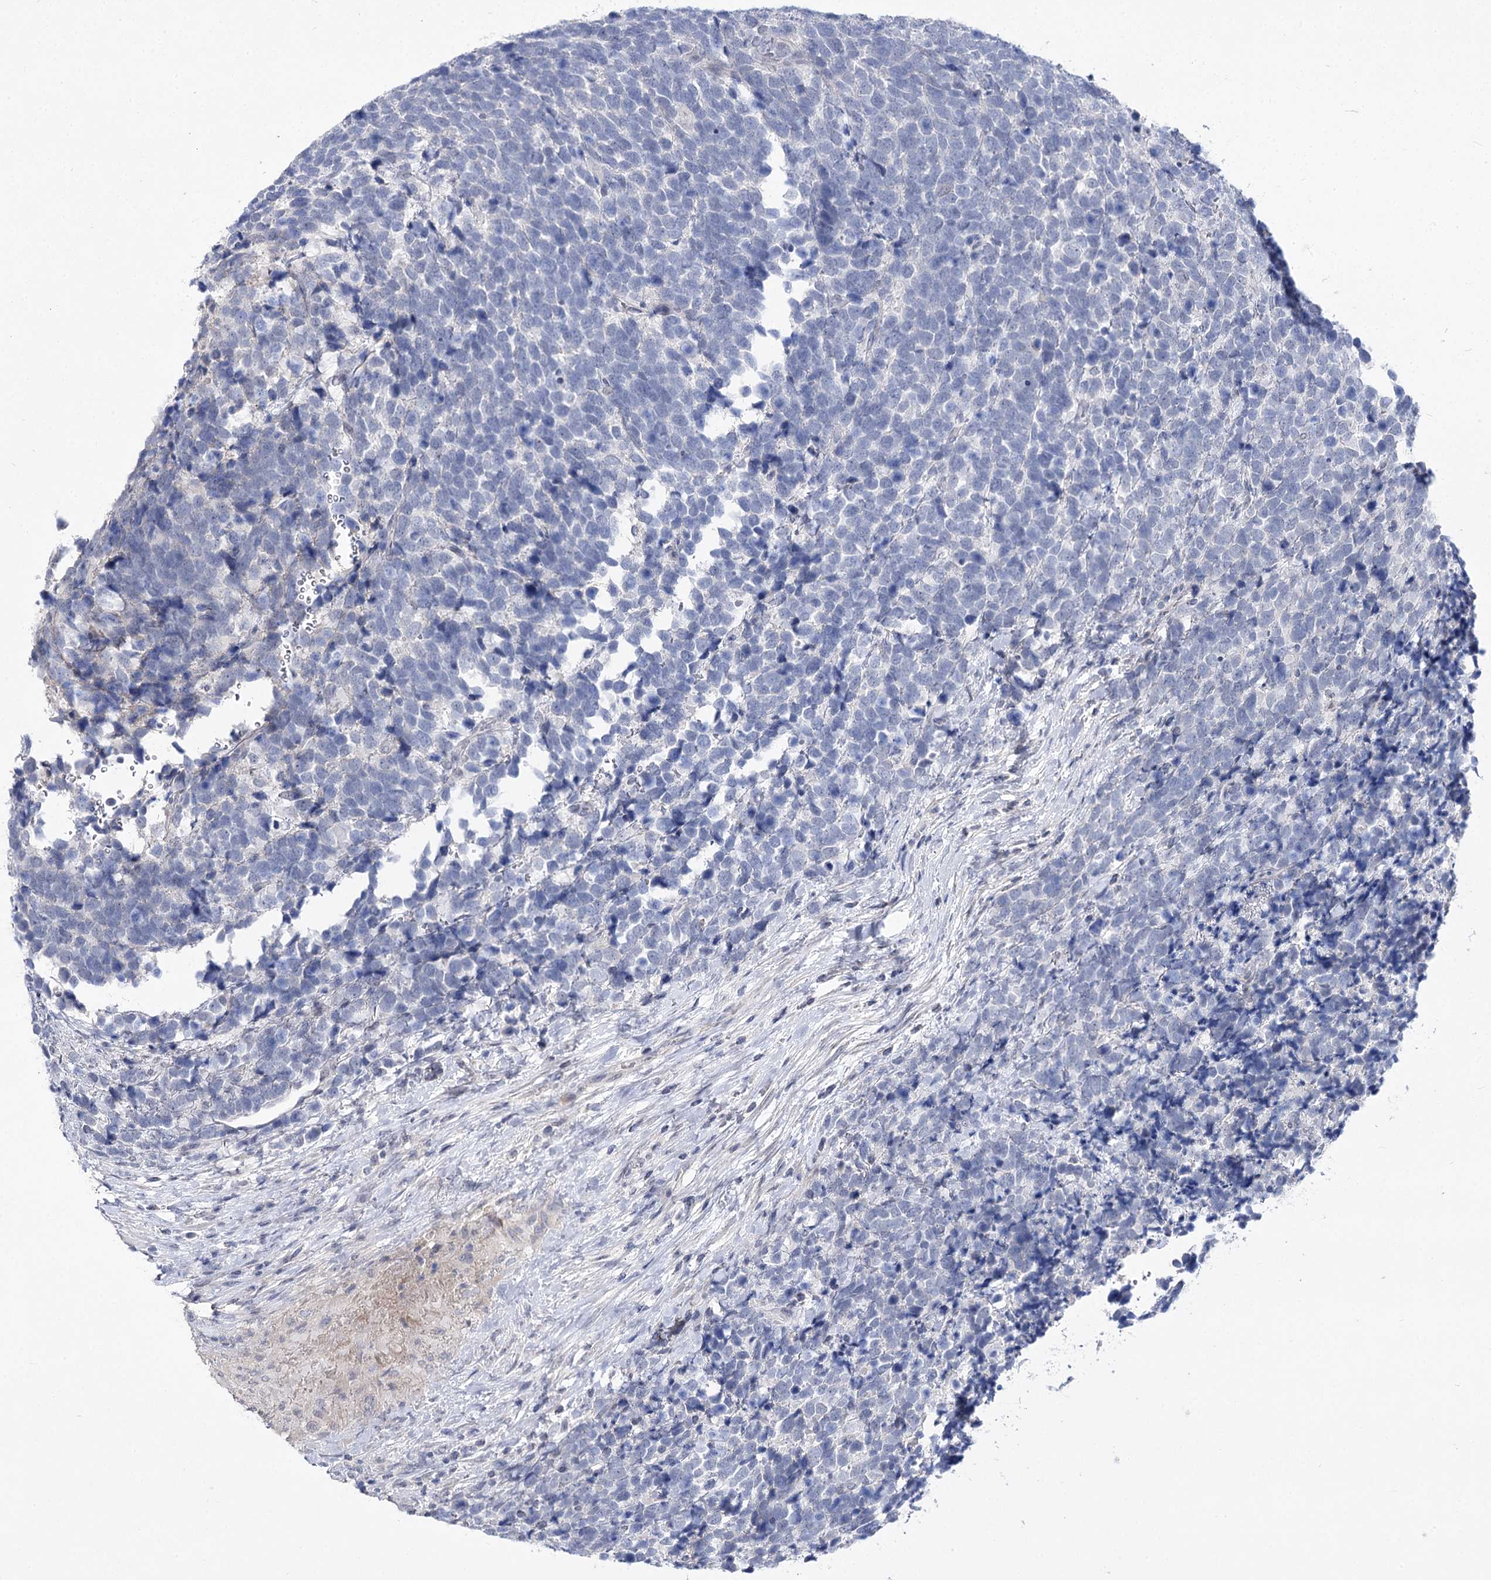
{"staining": {"intensity": "negative", "quantity": "none", "location": "none"}, "tissue": "urothelial cancer", "cell_type": "Tumor cells", "image_type": "cancer", "snomed": [{"axis": "morphology", "description": "Urothelial carcinoma, High grade"}, {"axis": "topography", "description": "Urinary bladder"}], "caption": "Image shows no significant protein positivity in tumor cells of high-grade urothelial carcinoma.", "gene": "ATP10B", "patient": {"sex": "female", "age": 82}}